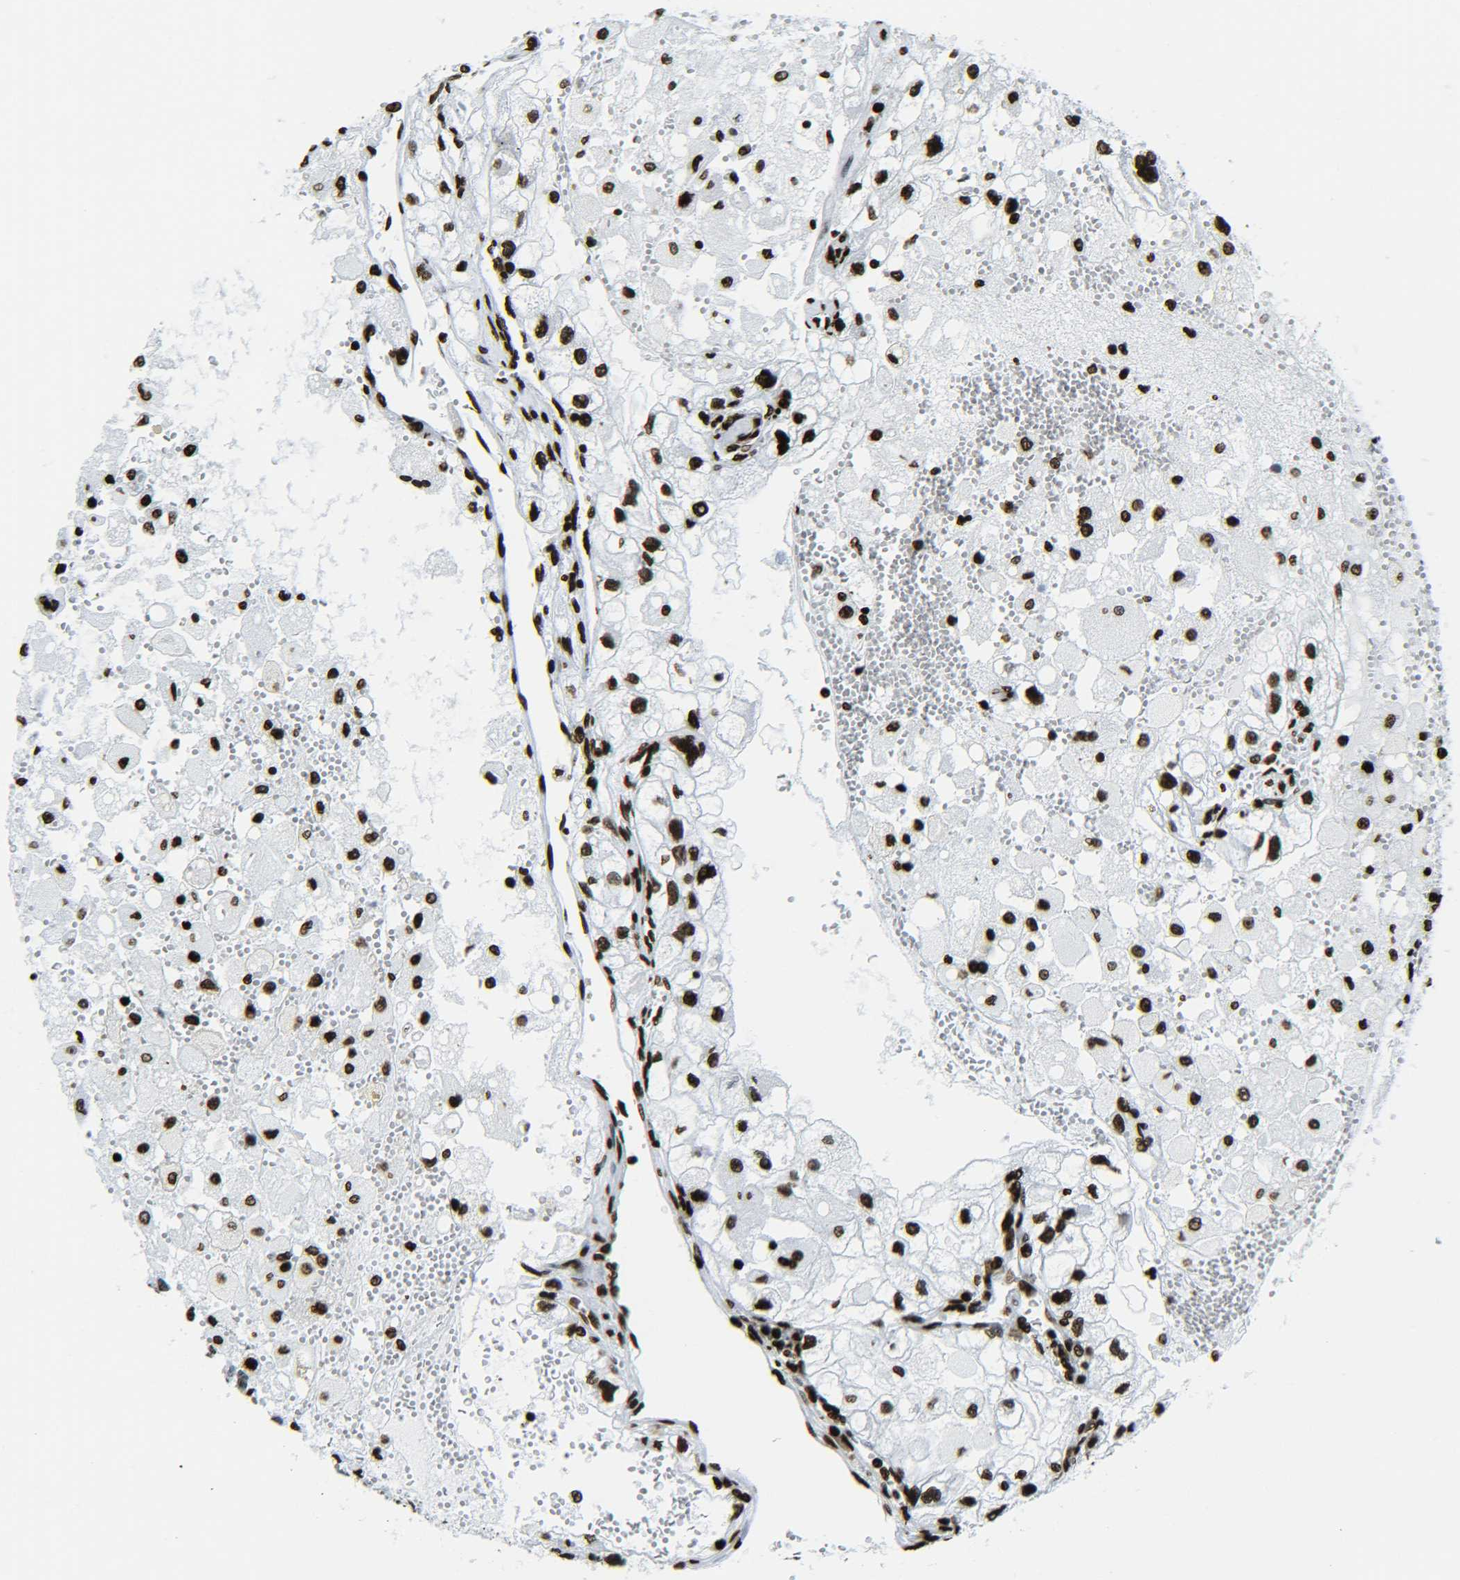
{"staining": {"intensity": "strong", "quantity": ">75%", "location": "nuclear"}, "tissue": "renal cancer", "cell_type": "Tumor cells", "image_type": "cancer", "snomed": [{"axis": "morphology", "description": "Adenocarcinoma, NOS"}, {"axis": "topography", "description": "Kidney"}], "caption": "IHC staining of renal cancer (adenocarcinoma), which shows high levels of strong nuclear positivity in about >75% of tumor cells indicating strong nuclear protein staining. The staining was performed using DAB (brown) for protein detection and nuclei were counterstained in hematoxylin (blue).", "gene": "H2AX", "patient": {"sex": "female", "age": 70}}